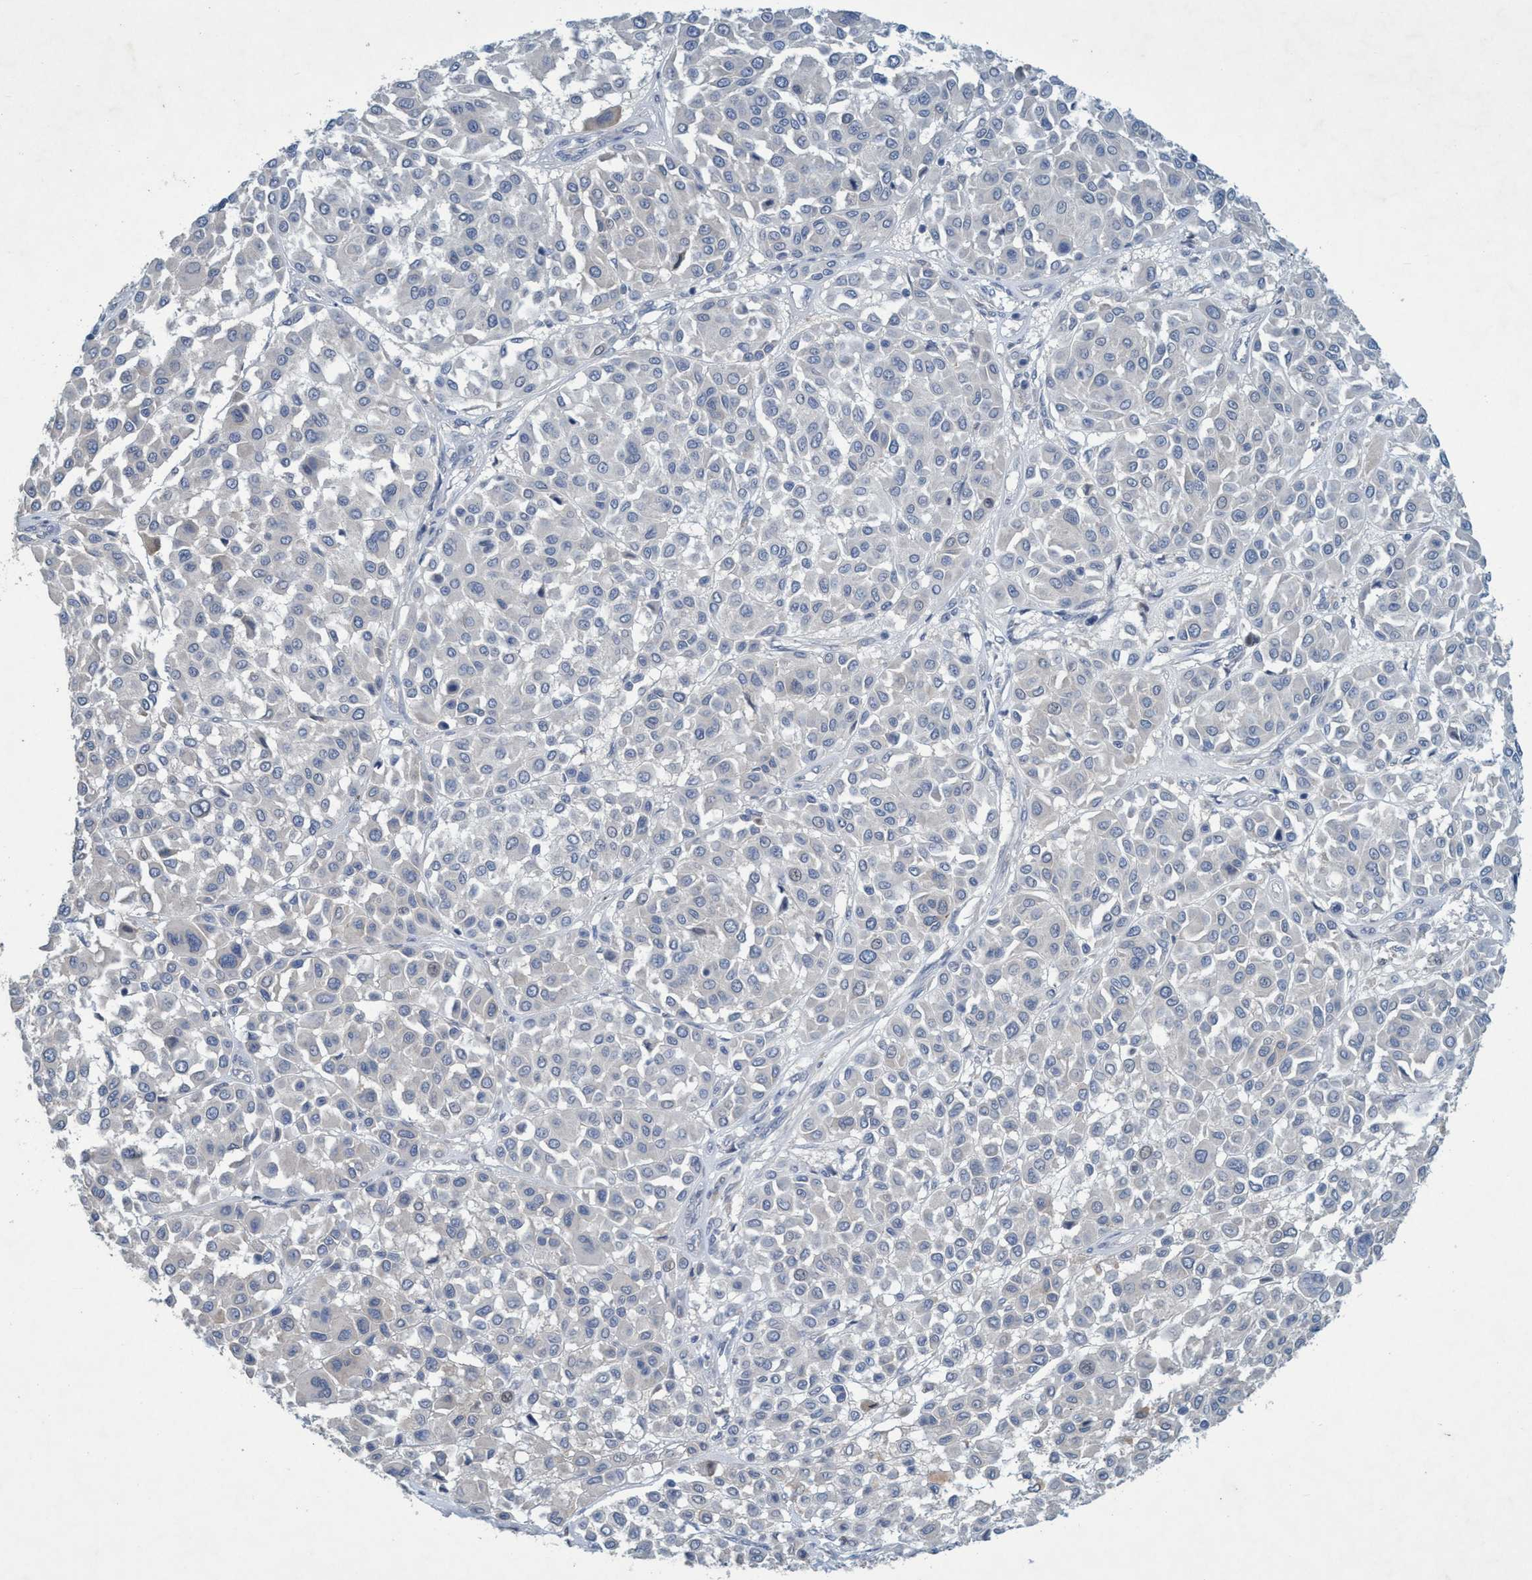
{"staining": {"intensity": "negative", "quantity": "none", "location": "none"}, "tissue": "melanoma", "cell_type": "Tumor cells", "image_type": "cancer", "snomed": [{"axis": "morphology", "description": "Malignant melanoma, Metastatic site"}, {"axis": "topography", "description": "Soft tissue"}], "caption": "A high-resolution image shows immunohistochemistry (IHC) staining of malignant melanoma (metastatic site), which demonstrates no significant staining in tumor cells.", "gene": "RNF208", "patient": {"sex": "male", "age": 41}}